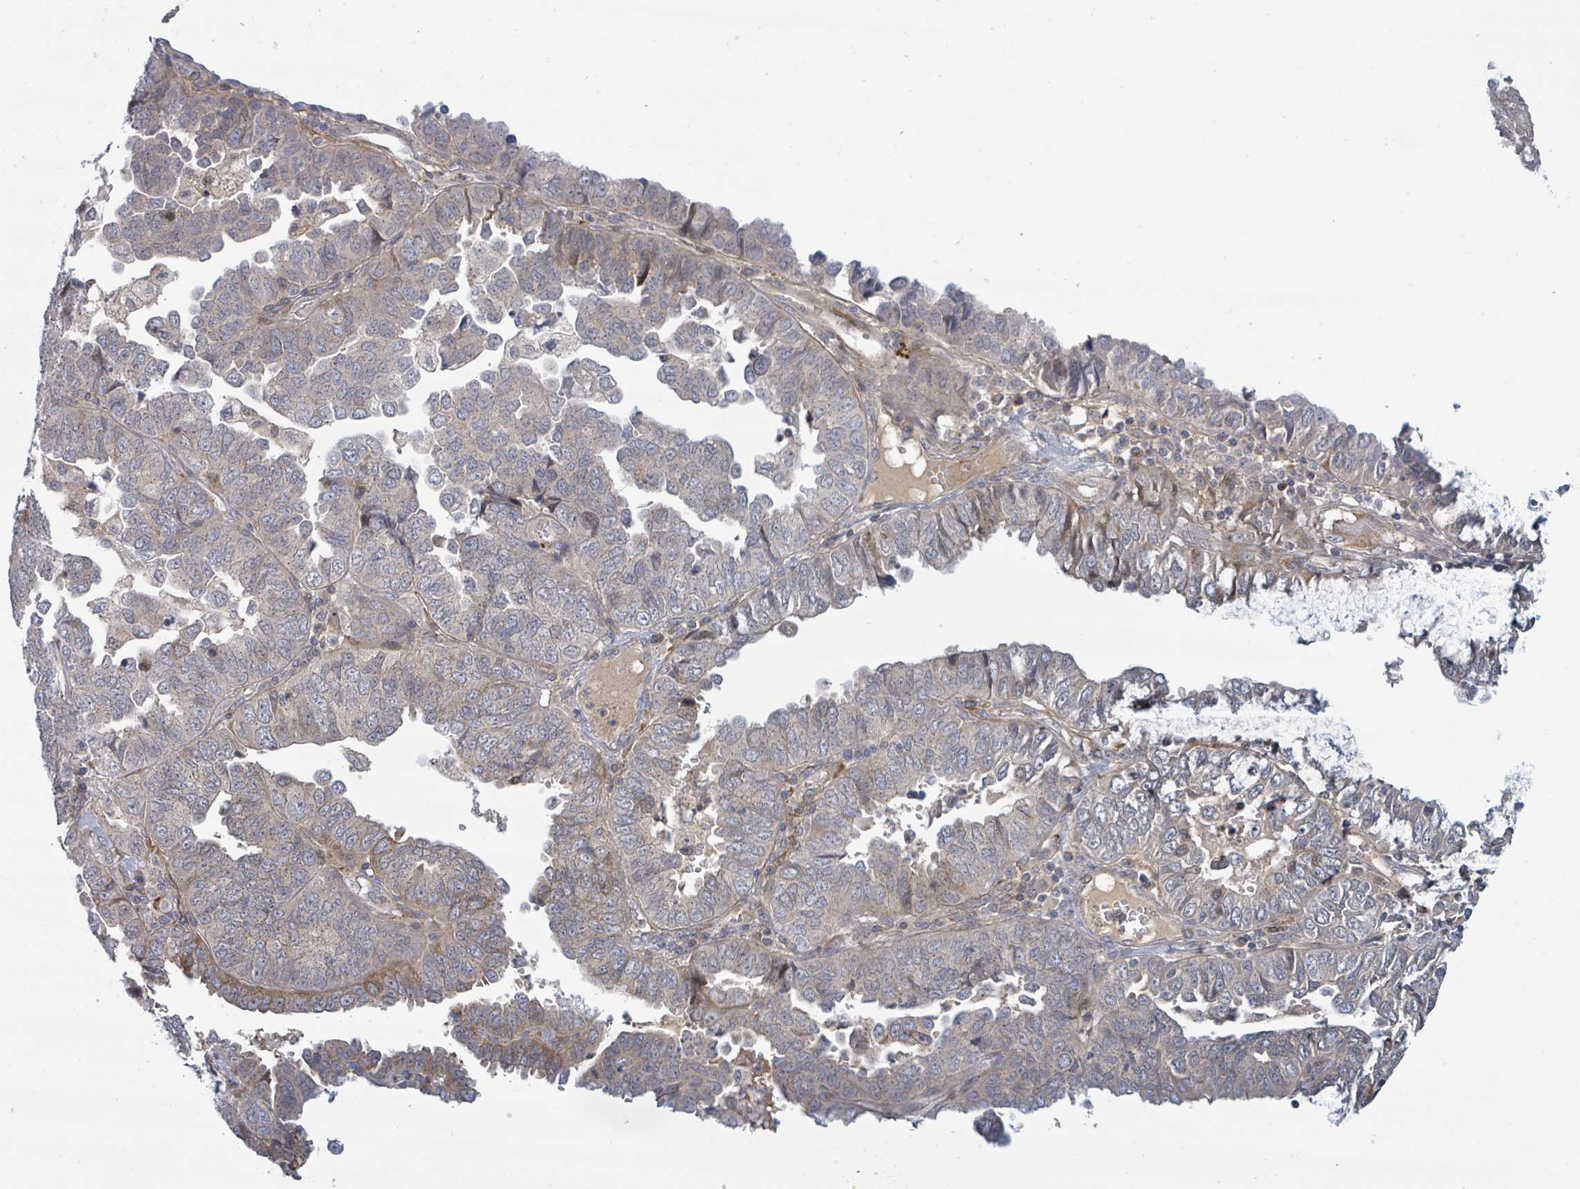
{"staining": {"intensity": "weak", "quantity": "<25%", "location": "cytoplasmic/membranous"}, "tissue": "endometrial cancer", "cell_type": "Tumor cells", "image_type": "cancer", "snomed": [{"axis": "morphology", "description": "Adenocarcinoma, NOS"}, {"axis": "topography", "description": "Endometrium"}], "caption": "Immunohistochemistry (IHC) histopathology image of human endometrial adenocarcinoma stained for a protein (brown), which demonstrates no positivity in tumor cells.", "gene": "COL5A3", "patient": {"sex": "female", "age": 79}}